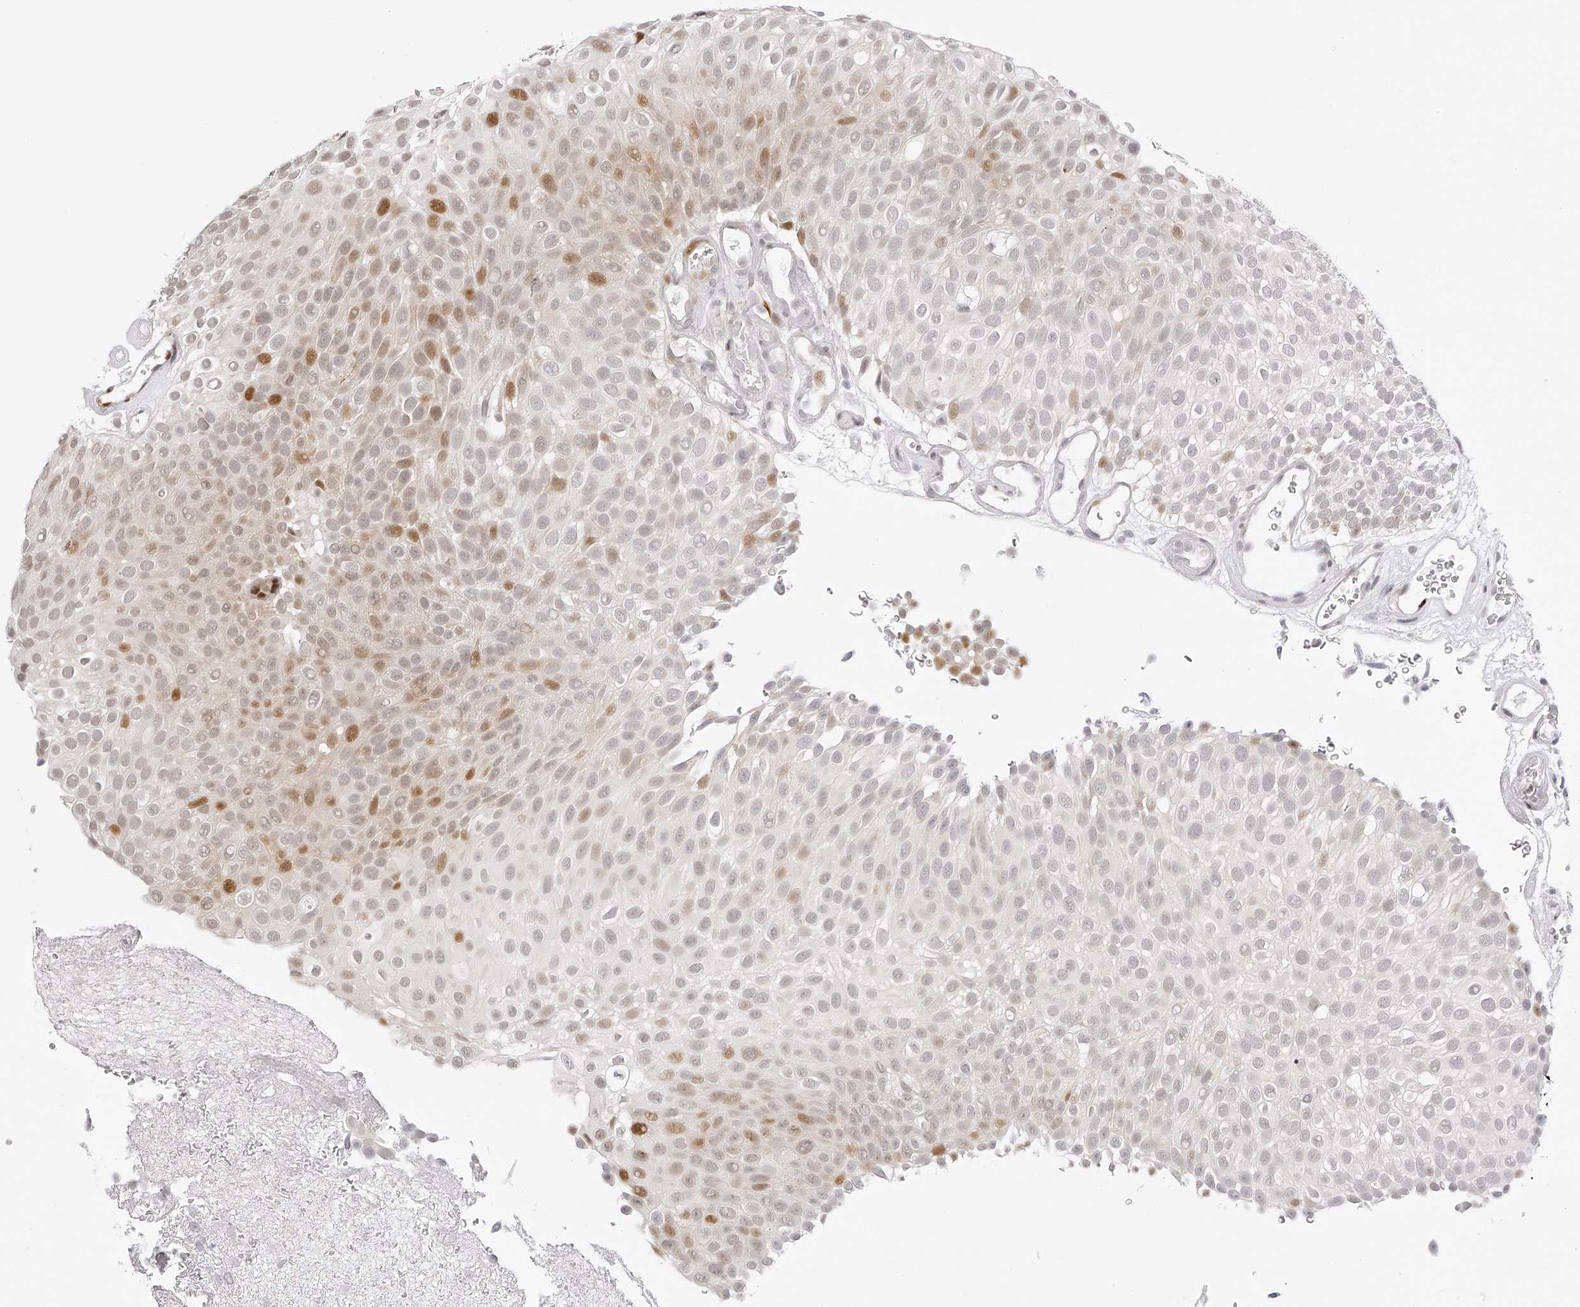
{"staining": {"intensity": "moderate", "quantity": "25%-75%", "location": "nuclear"}, "tissue": "urothelial cancer", "cell_type": "Tumor cells", "image_type": "cancer", "snomed": [{"axis": "morphology", "description": "Urothelial carcinoma, Low grade"}, {"axis": "topography", "description": "Urinary bladder"}], "caption": "Tumor cells show medium levels of moderate nuclear staining in about 25%-75% of cells in human urothelial cancer.", "gene": "PLEKHG1", "patient": {"sex": "male", "age": 78}}